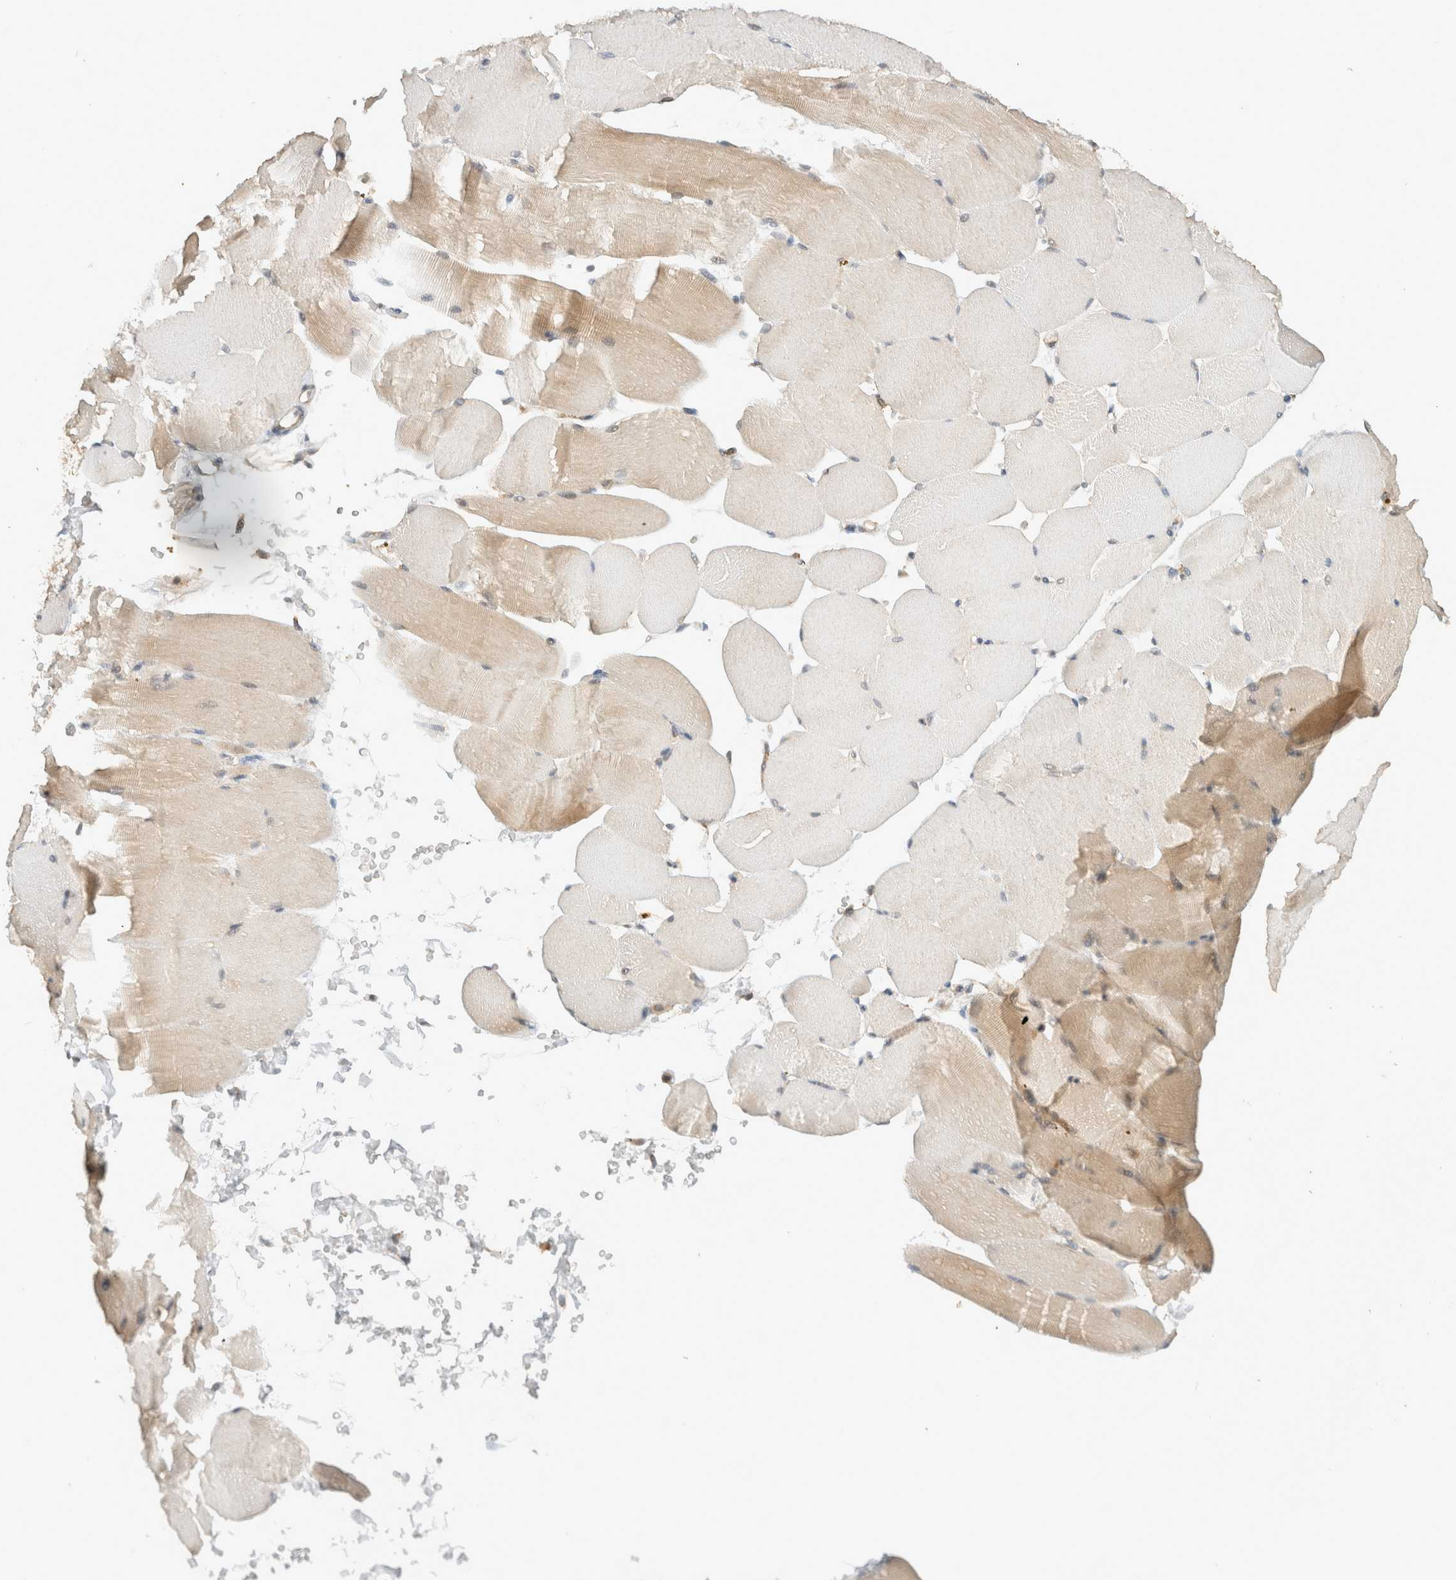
{"staining": {"intensity": "weak", "quantity": "25%-75%", "location": "cytoplasmic/membranous"}, "tissue": "skeletal muscle", "cell_type": "Myocytes", "image_type": "normal", "snomed": [{"axis": "morphology", "description": "Normal tissue, NOS"}, {"axis": "topography", "description": "Skeletal muscle"}, {"axis": "topography", "description": "Parathyroid gland"}], "caption": "The micrograph demonstrates staining of normal skeletal muscle, revealing weak cytoplasmic/membranous protein expression (brown color) within myocytes.", "gene": "ARFGEF2", "patient": {"sex": "female", "age": 37}}